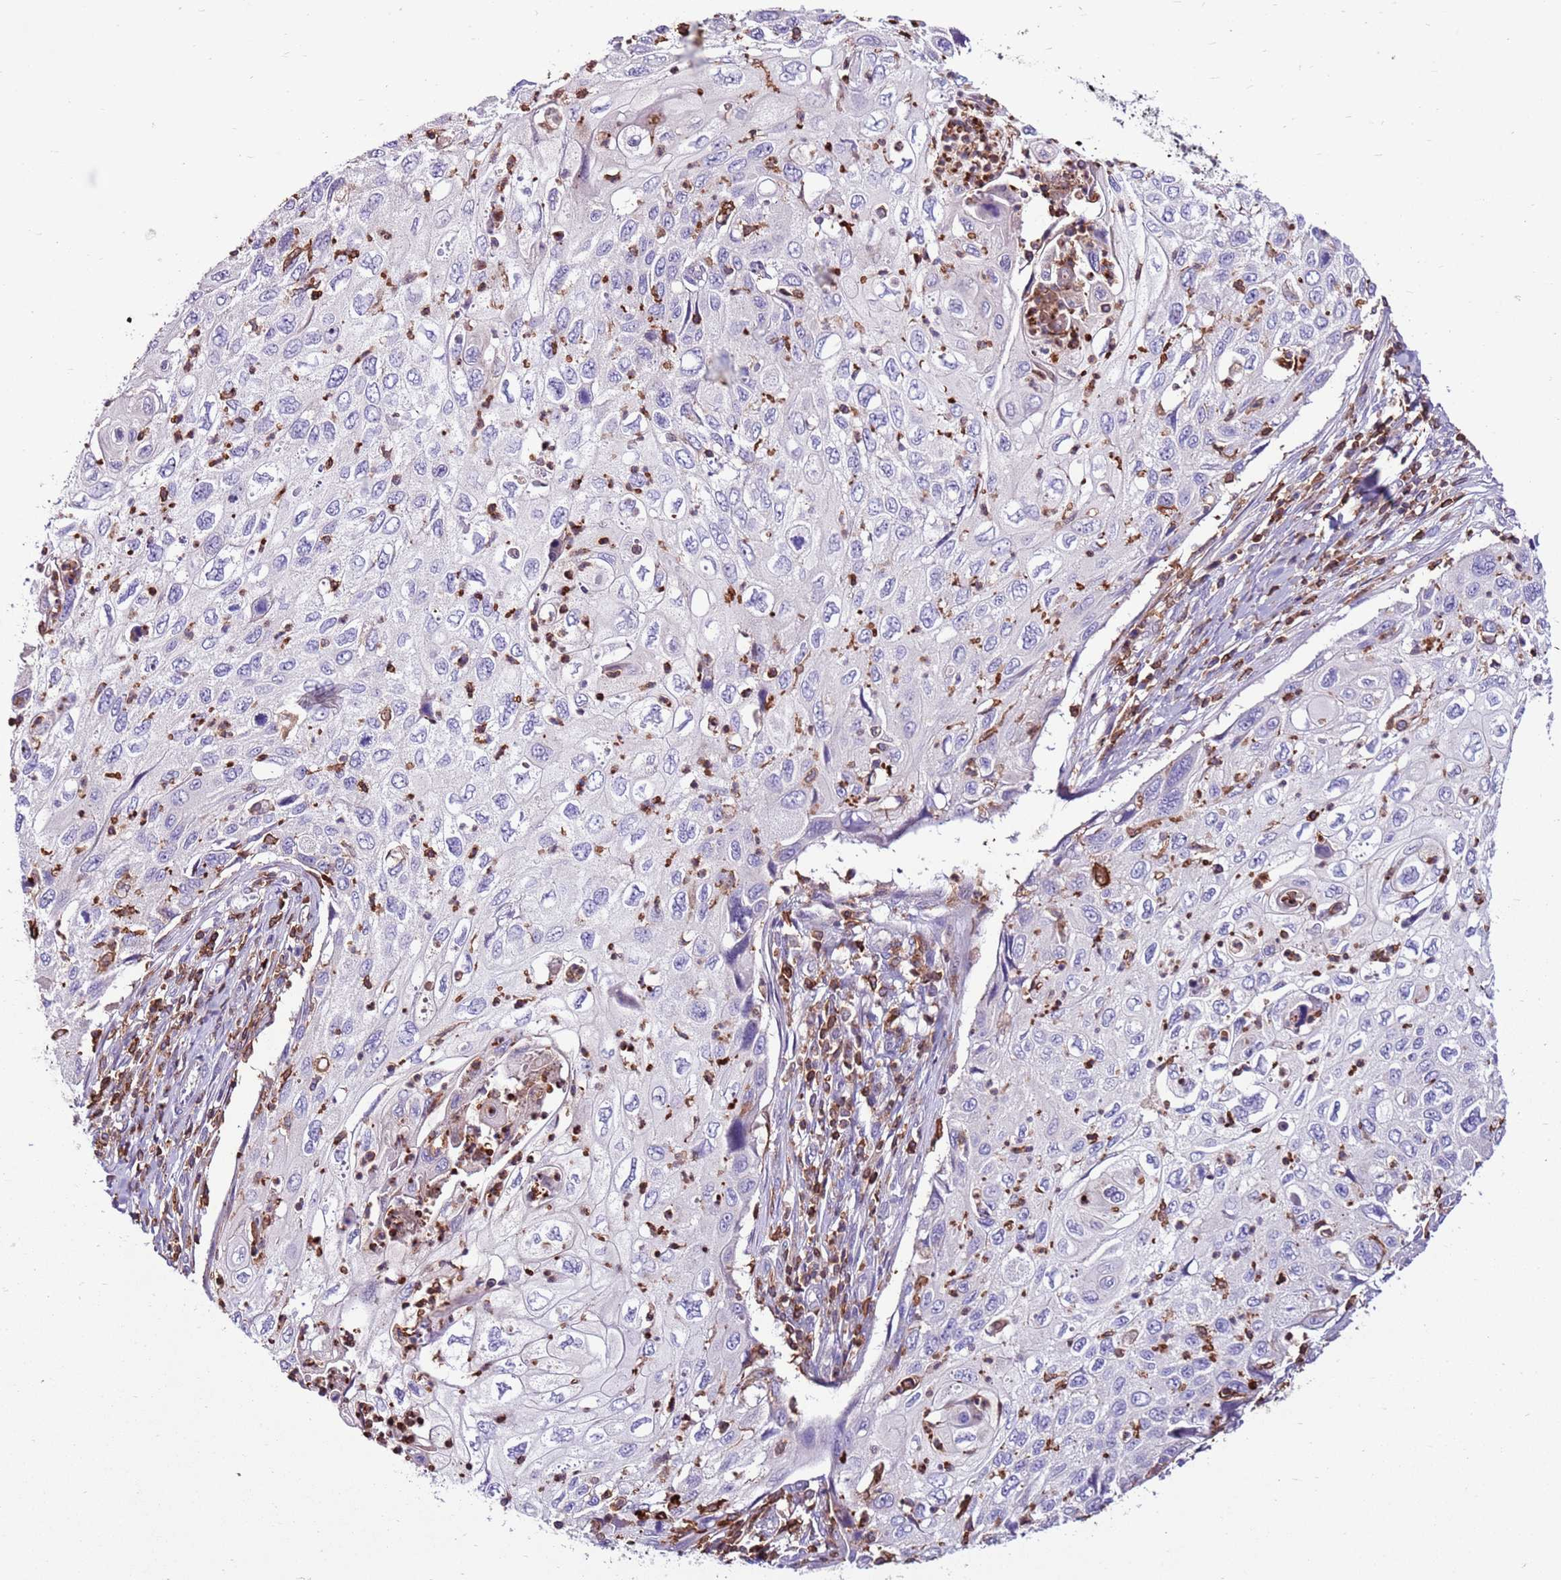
{"staining": {"intensity": "negative", "quantity": "none", "location": "none"}, "tissue": "cervical cancer", "cell_type": "Tumor cells", "image_type": "cancer", "snomed": [{"axis": "morphology", "description": "Squamous cell carcinoma, NOS"}, {"axis": "topography", "description": "Cervix"}], "caption": "DAB immunohistochemical staining of cervical cancer (squamous cell carcinoma) displays no significant expression in tumor cells.", "gene": "ZSWIM1", "patient": {"sex": "female", "age": 70}}